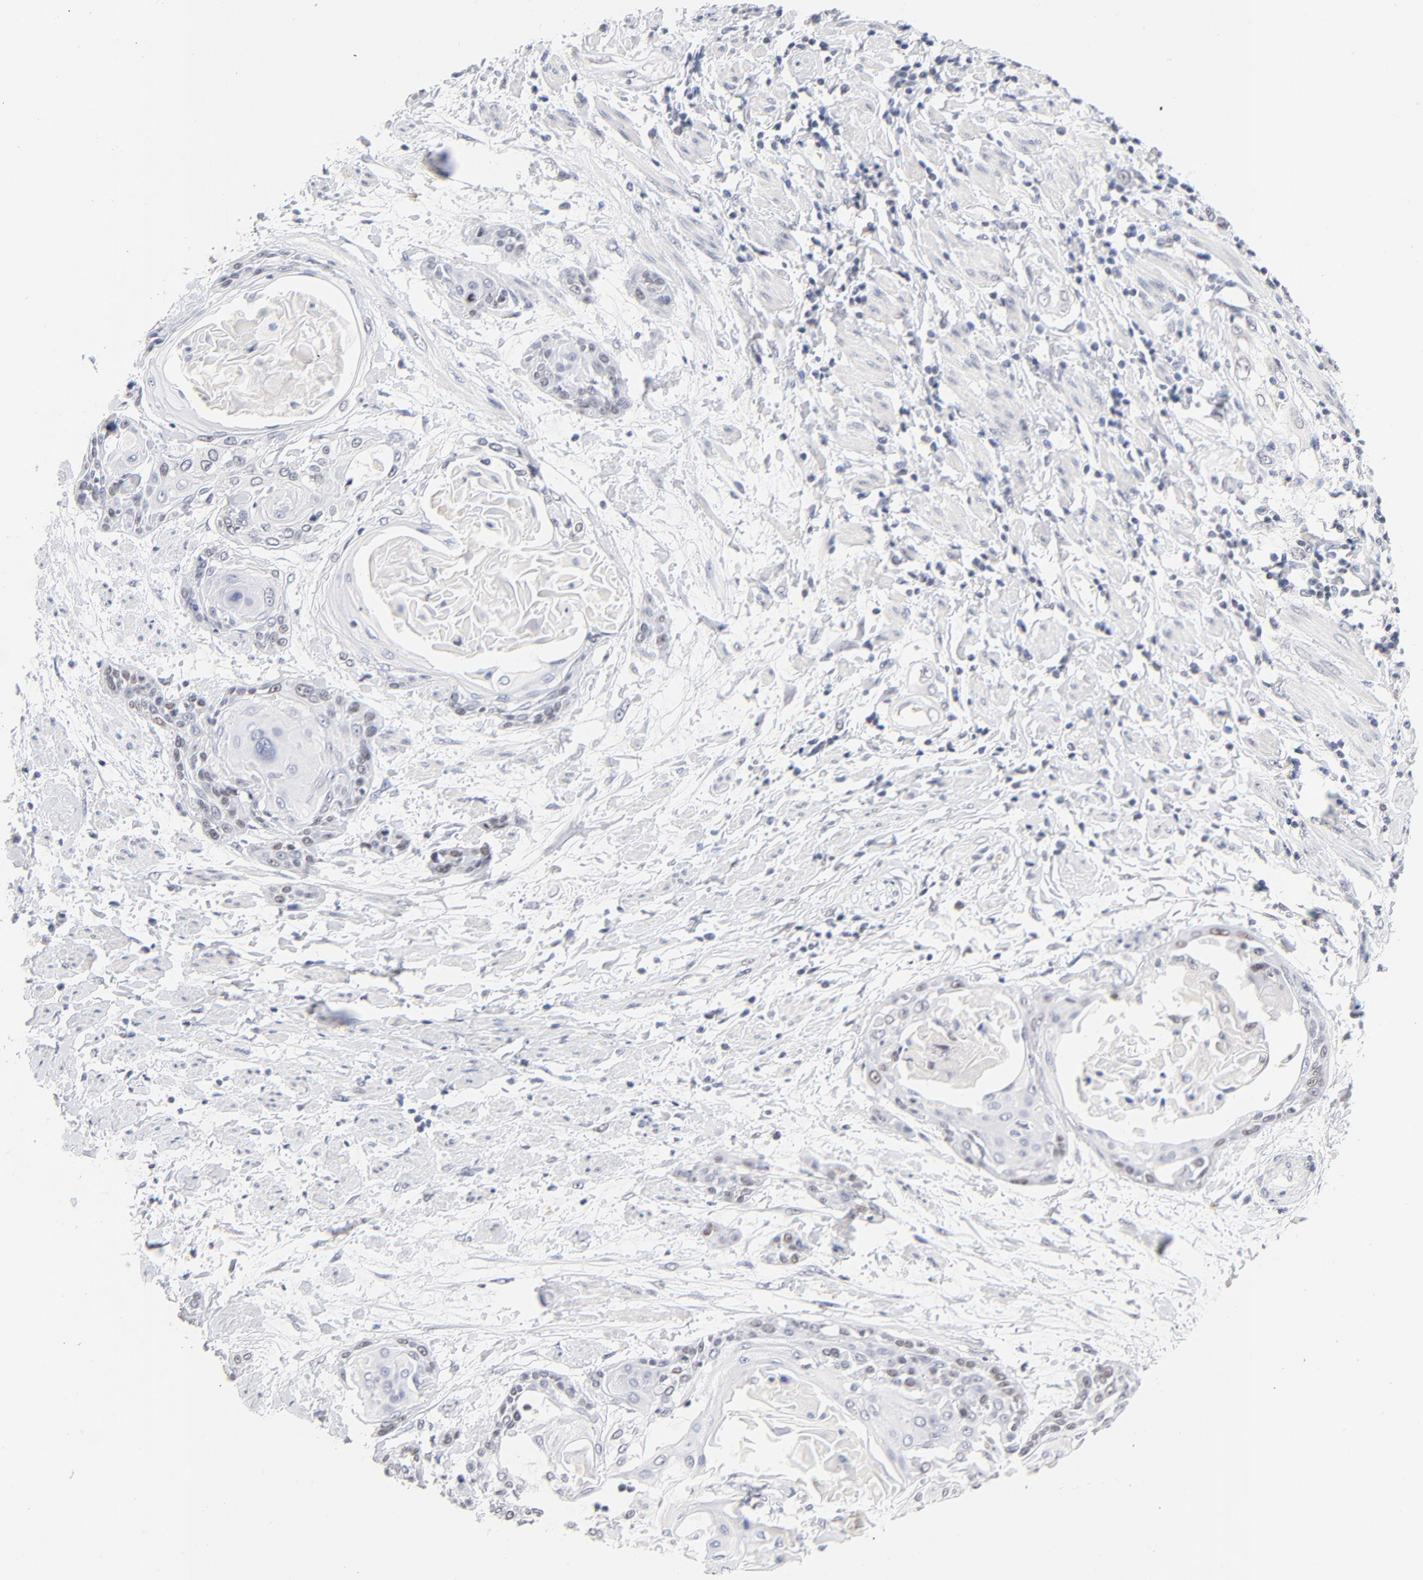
{"staining": {"intensity": "weak", "quantity": "<25%", "location": "nuclear"}, "tissue": "cervical cancer", "cell_type": "Tumor cells", "image_type": "cancer", "snomed": [{"axis": "morphology", "description": "Squamous cell carcinoma, NOS"}, {"axis": "topography", "description": "Cervix"}], "caption": "An immunohistochemistry (IHC) histopathology image of squamous cell carcinoma (cervical) is shown. There is no staining in tumor cells of squamous cell carcinoma (cervical).", "gene": "ORC2", "patient": {"sex": "female", "age": 57}}